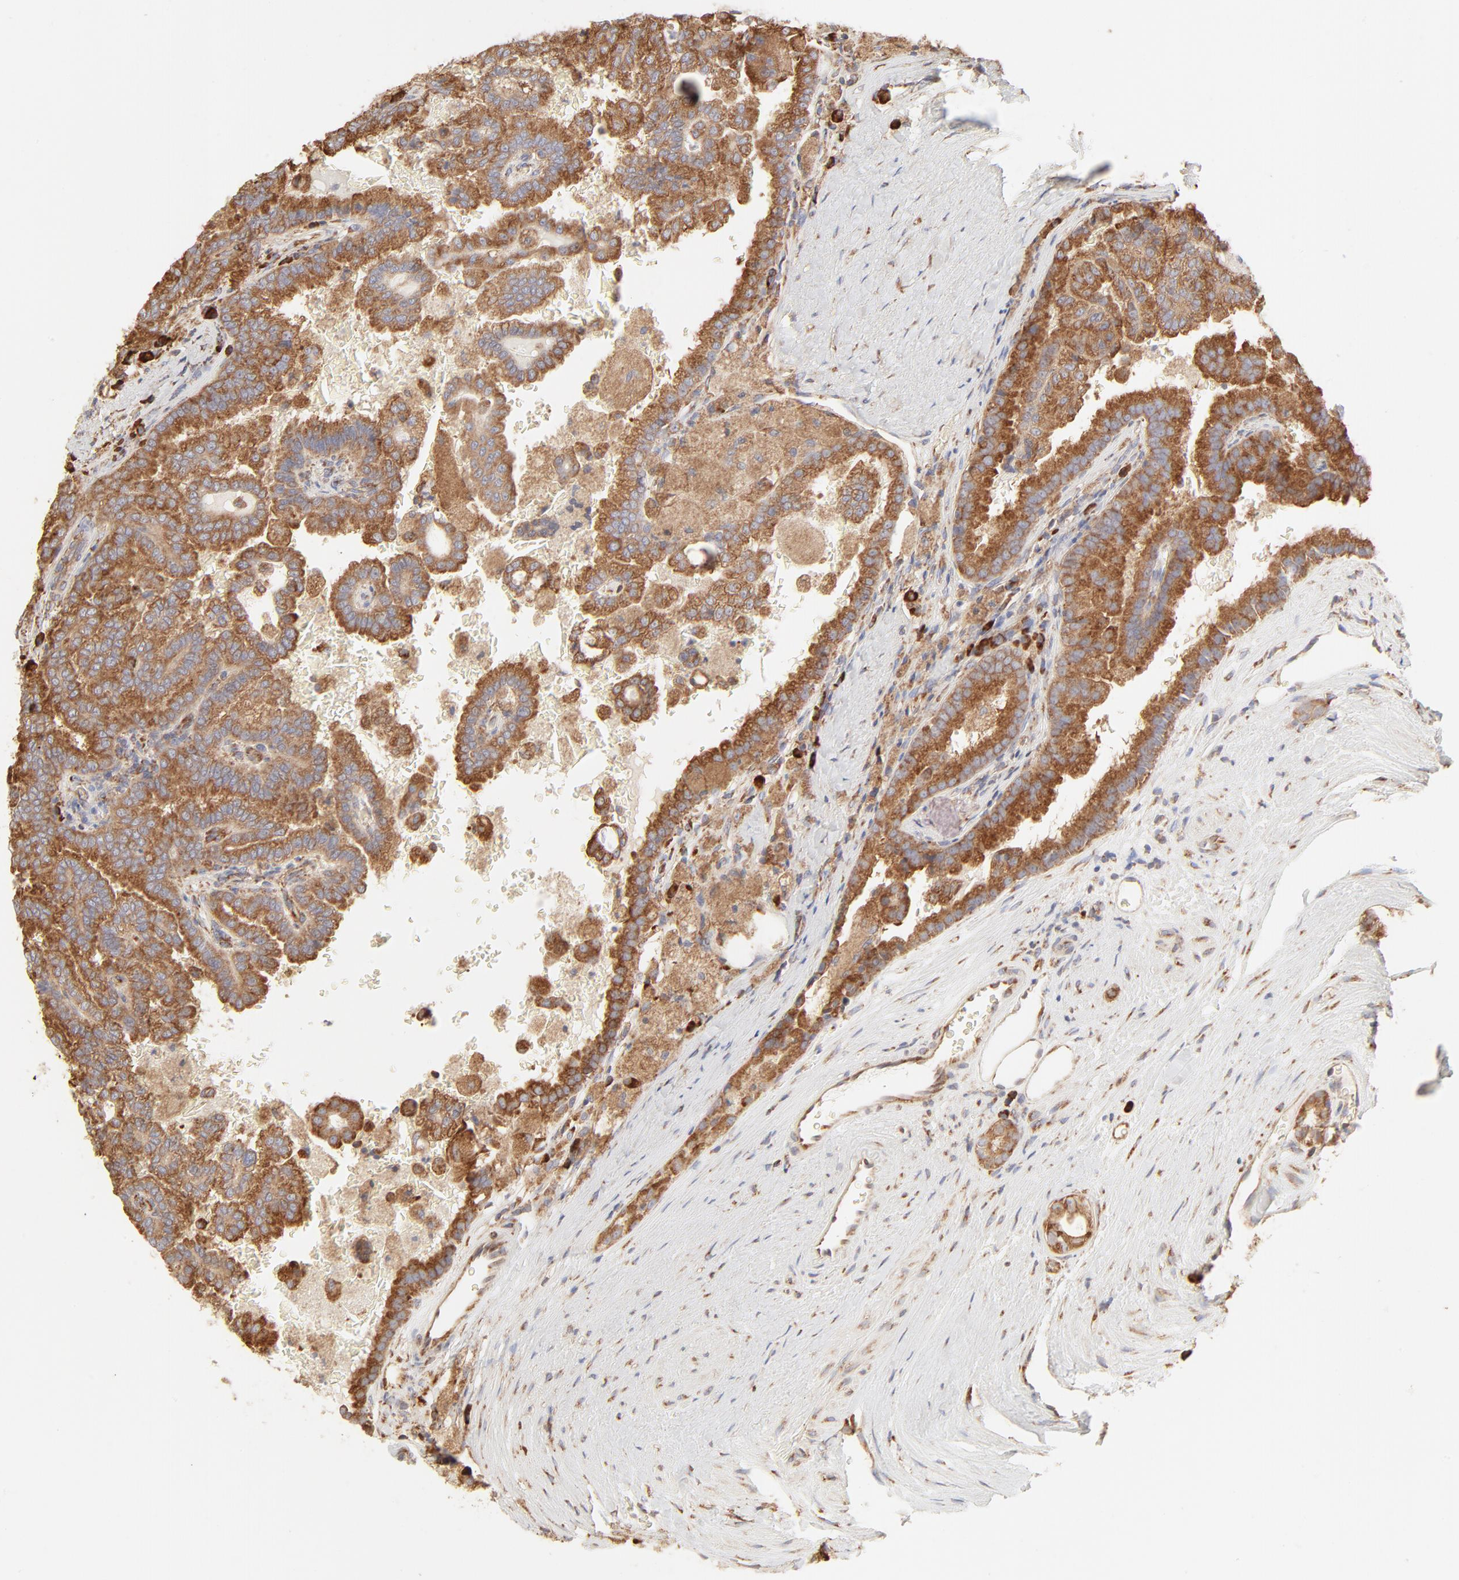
{"staining": {"intensity": "moderate", "quantity": ">75%", "location": "cytoplasmic/membranous"}, "tissue": "renal cancer", "cell_type": "Tumor cells", "image_type": "cancer", "snomed": [{"axis": "morphology", "description": "Adenocarcinoma, NOS"}, {"axis": "topography", "description": "Kidney"}], "caption": "Brown immunohistochemical staining in human renal cancer (adenocarcinoma) exhibits moderate cytoplasmic/membranous staining in approximately >75% of tumor cells.", "gene": "RPS20", "patient": {"sex": "male", "age": 61}}